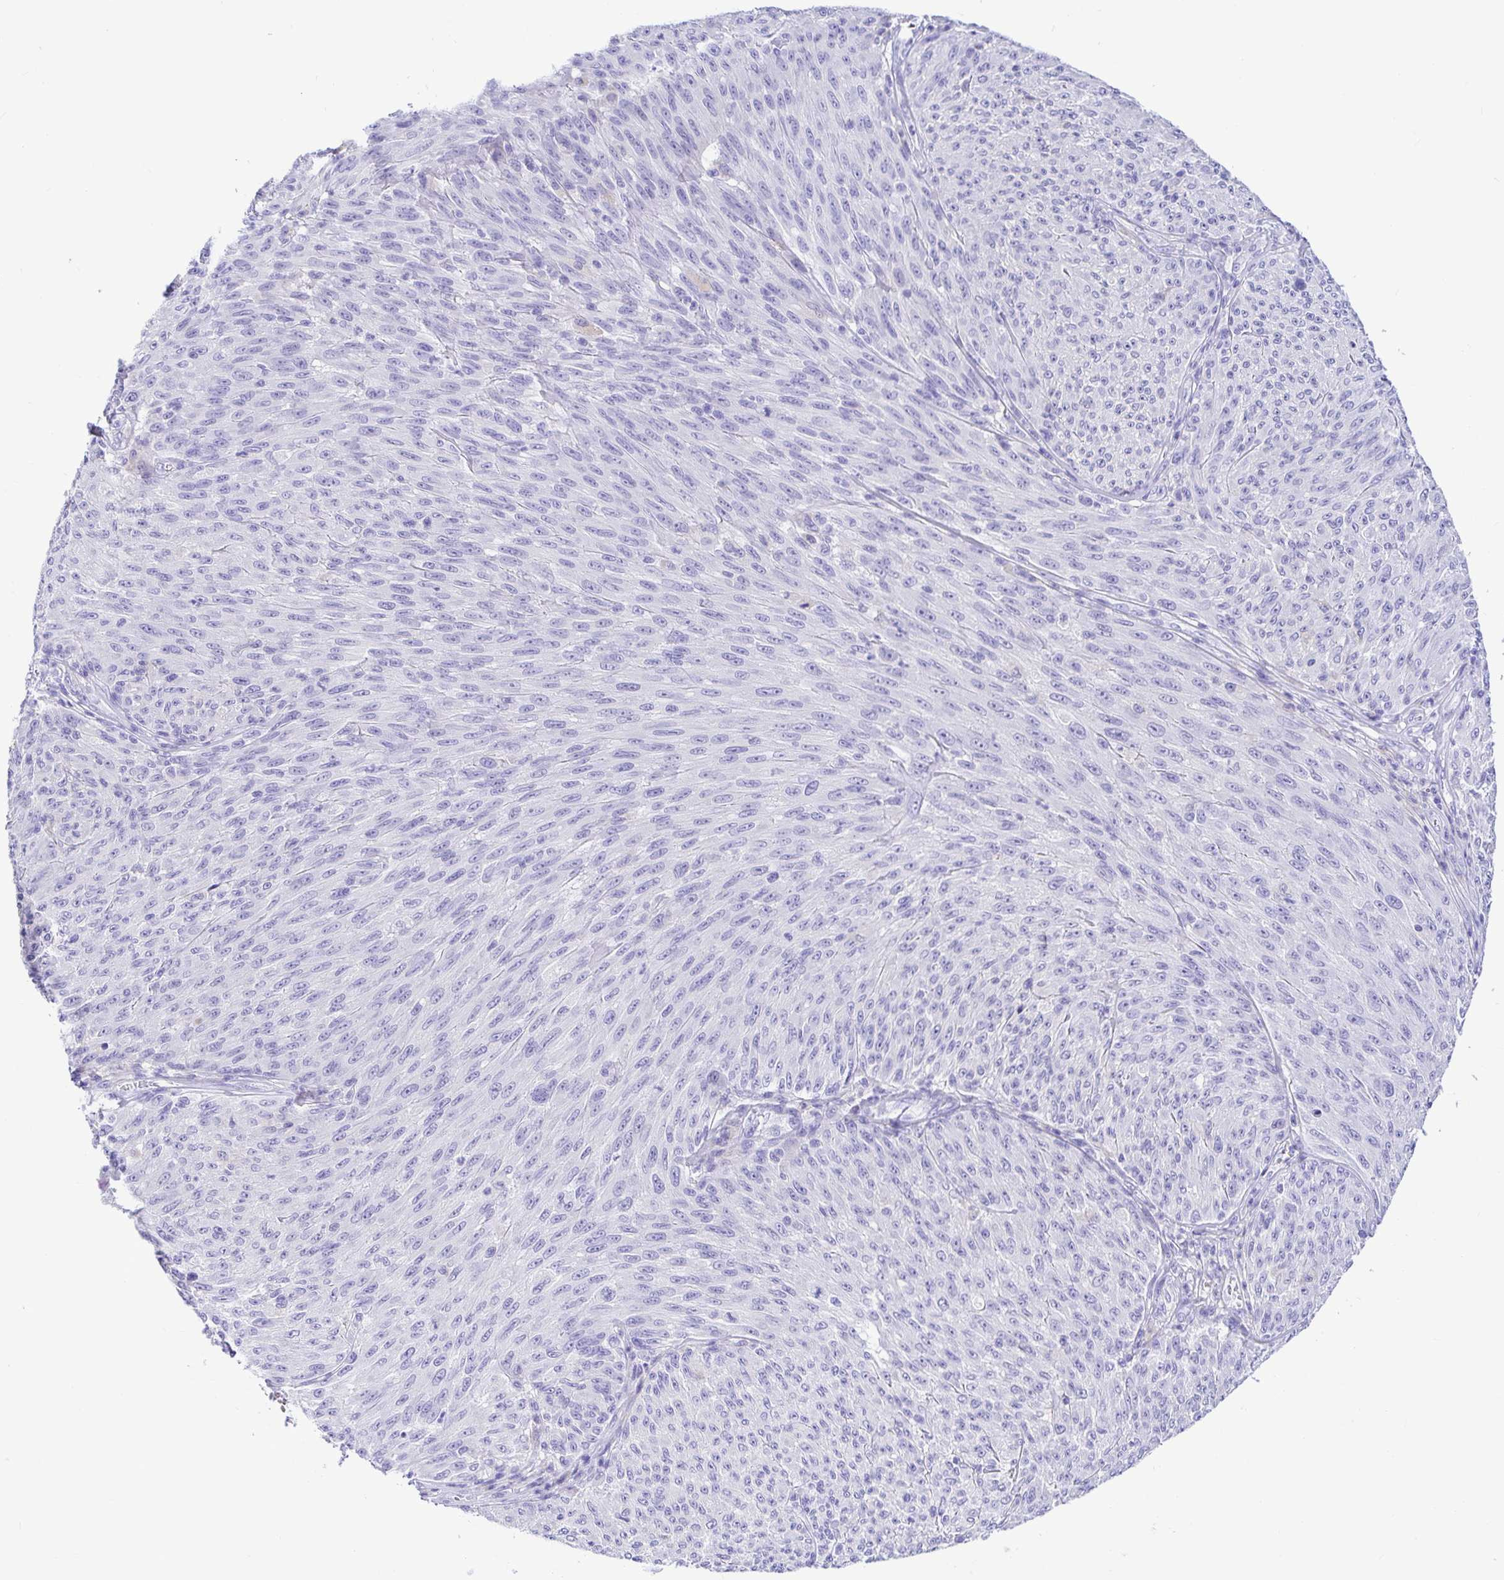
{"staining": {"intensity": "negative", "quantity": "none", "location": "none"}, "tissue": "melanoma", "cell_type": "Tumor cells", "image_type": "cancer", "snomed": [{"axis": "morphology", "description": "Malignant melanoma, NOS"}, {"axis": "topography", "description": "Skin"}], "caption": "Tumor cells show no significant expression in malignant melanoma.", "gene": "BACE2", "patient": {"sex": "male", "age": 85}}